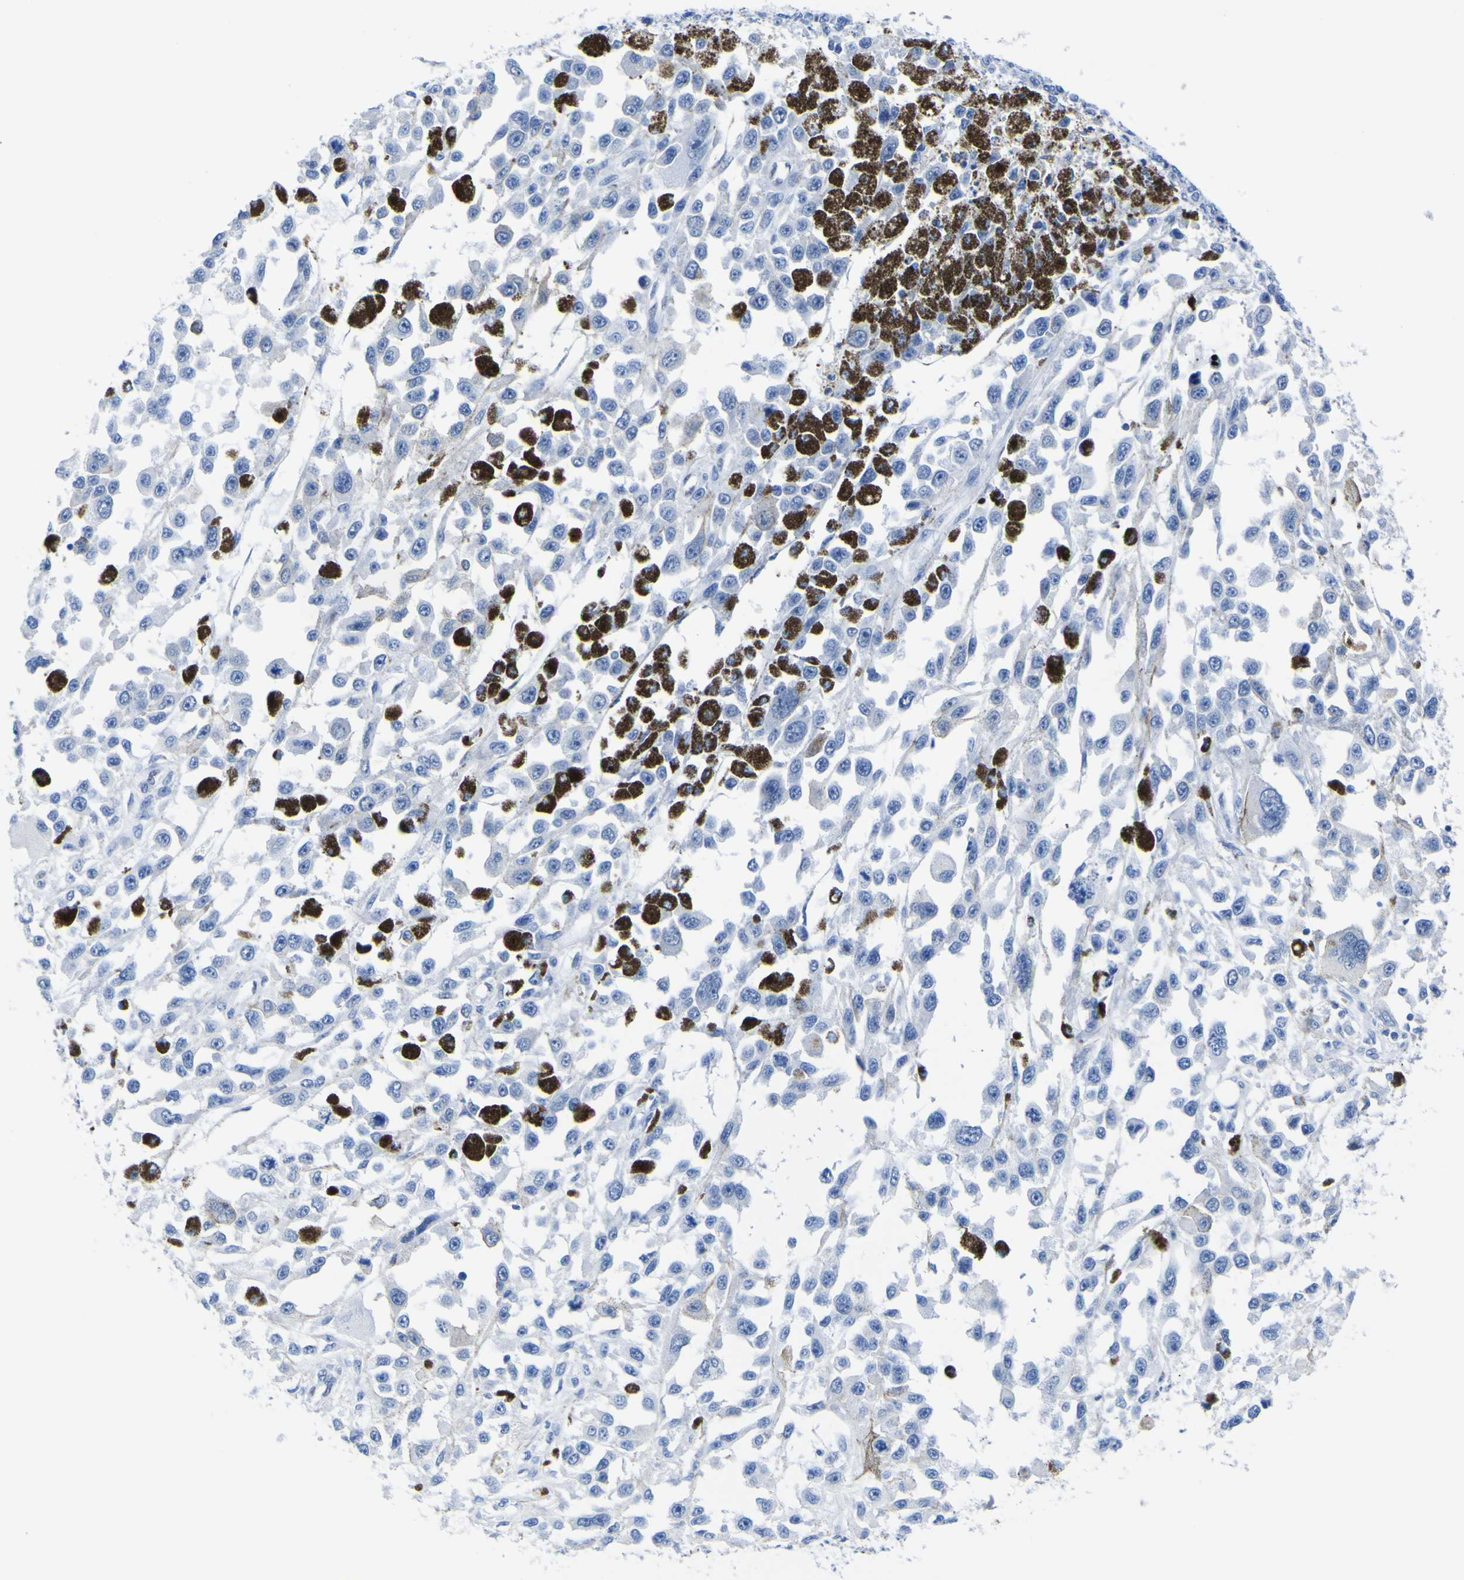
{"staining": {"intensity": "negative", "quantity": "none", "location": "none"}, "tissue": "melanoma", "cell_type": "Tumor cells", "image_type": "cancer", "snomed": [{"axis": "morphology", "description": "Malignant melanoma, Metastatic site"}, {"axis": "topography", "description": "Lymph node"}], "caption": "There is no significant expression in tumor cells of melanoma. (DAB (3,3'-diaminobenzidine) IHC with hematoxylin counter stain).", "gene": "DACH1", "patient": {"sex": "male", "age": 59}}